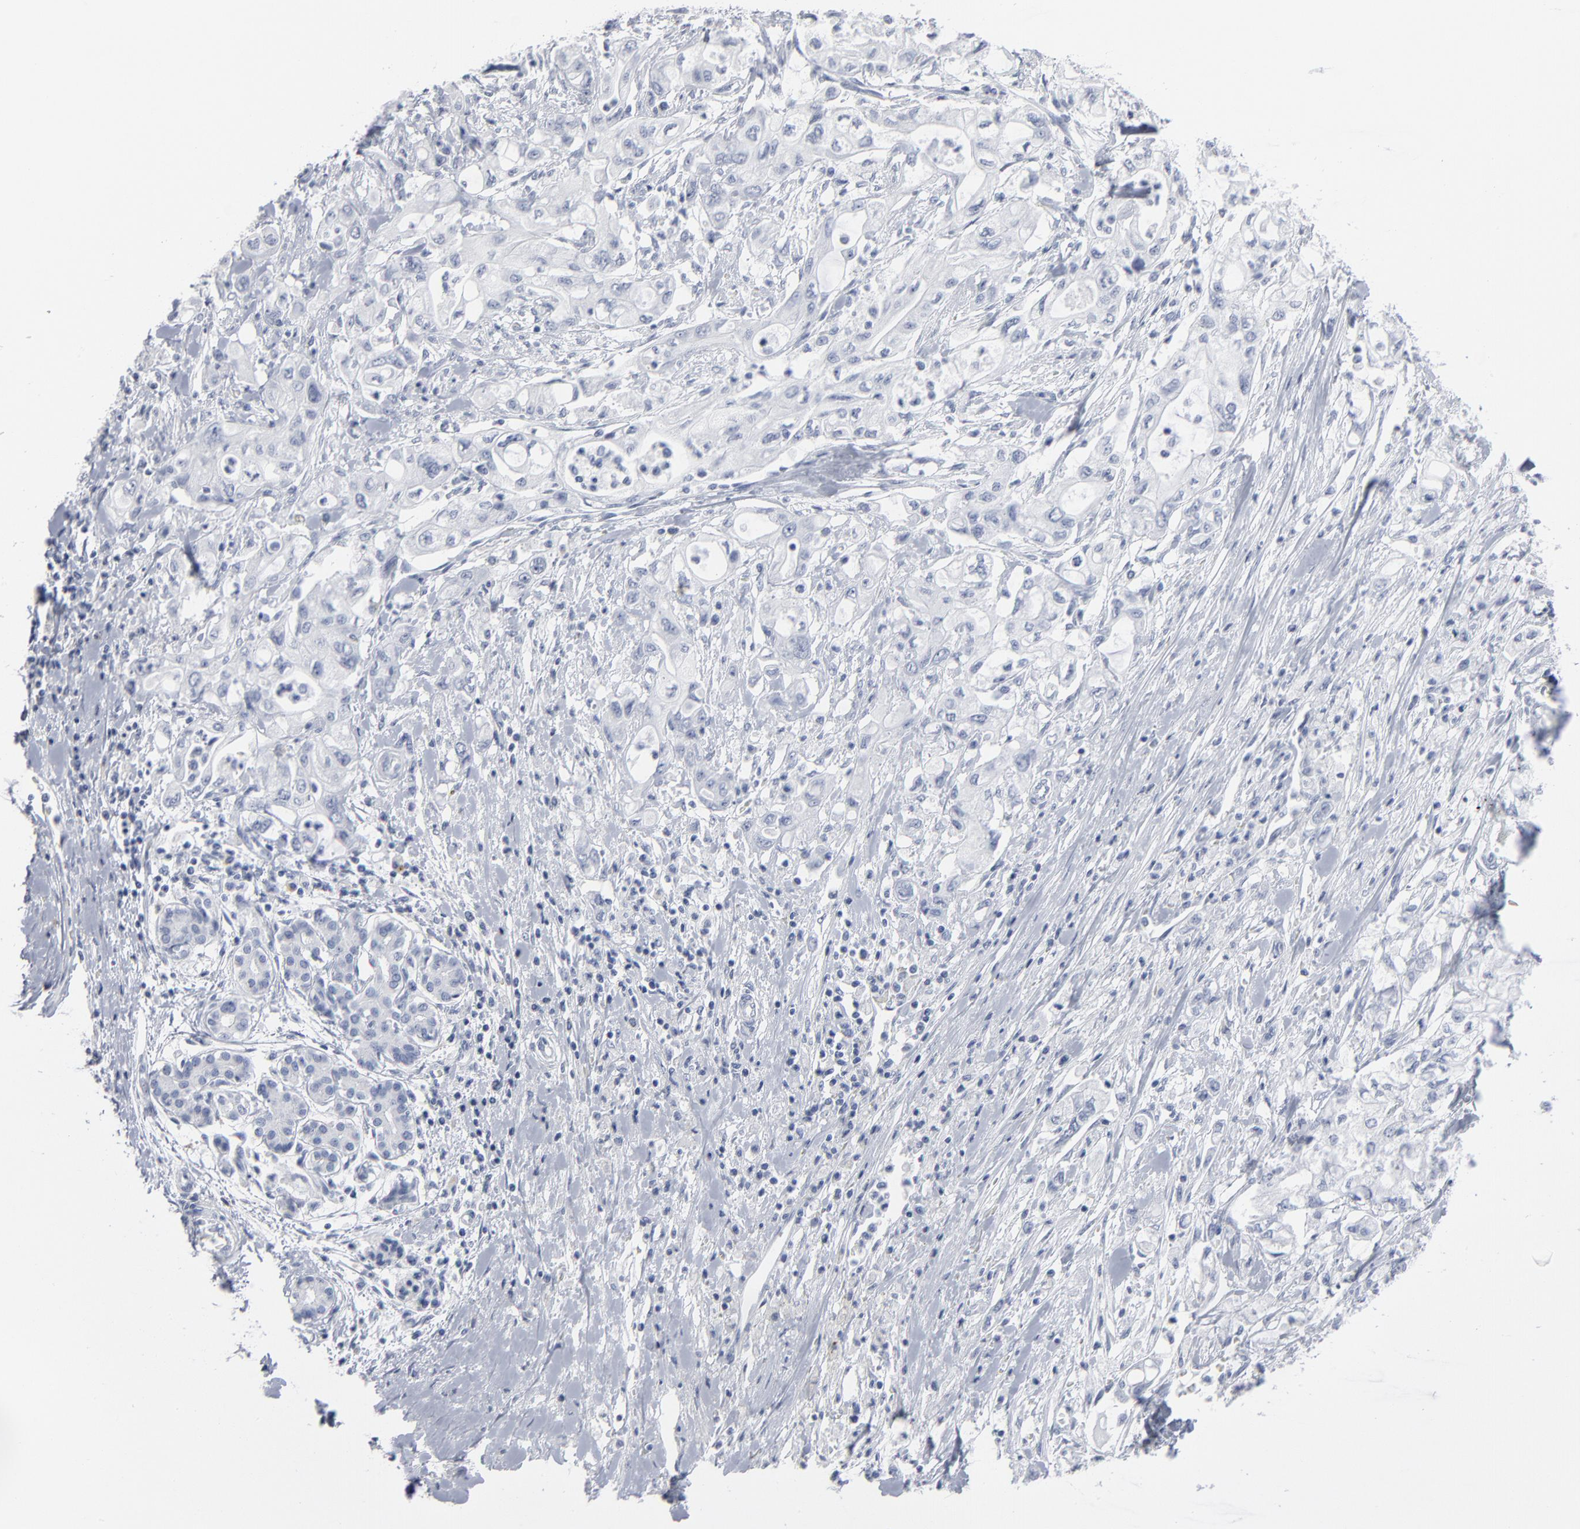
{"staining": {"intensity": "negative", "quantity": "none", "location": "none"}, "tissue": "pancreatic cancer", "cell_type": "Tumor cells", "image_type": "cancer", "snomed": [{"axis": "morphology", "description": "Adenocarcinoma, NOS"}, {"axis": "topography", "description": "Pancreas"}], "caption": "This photomicrograph is of pancreatic cancer stained with IHC to label a protein in brown with the nuclei are counter-stained blue. There is no expression in tumor cells.", "gene": "PAGE1", "patient": {"sex": "male", "age": 79}}